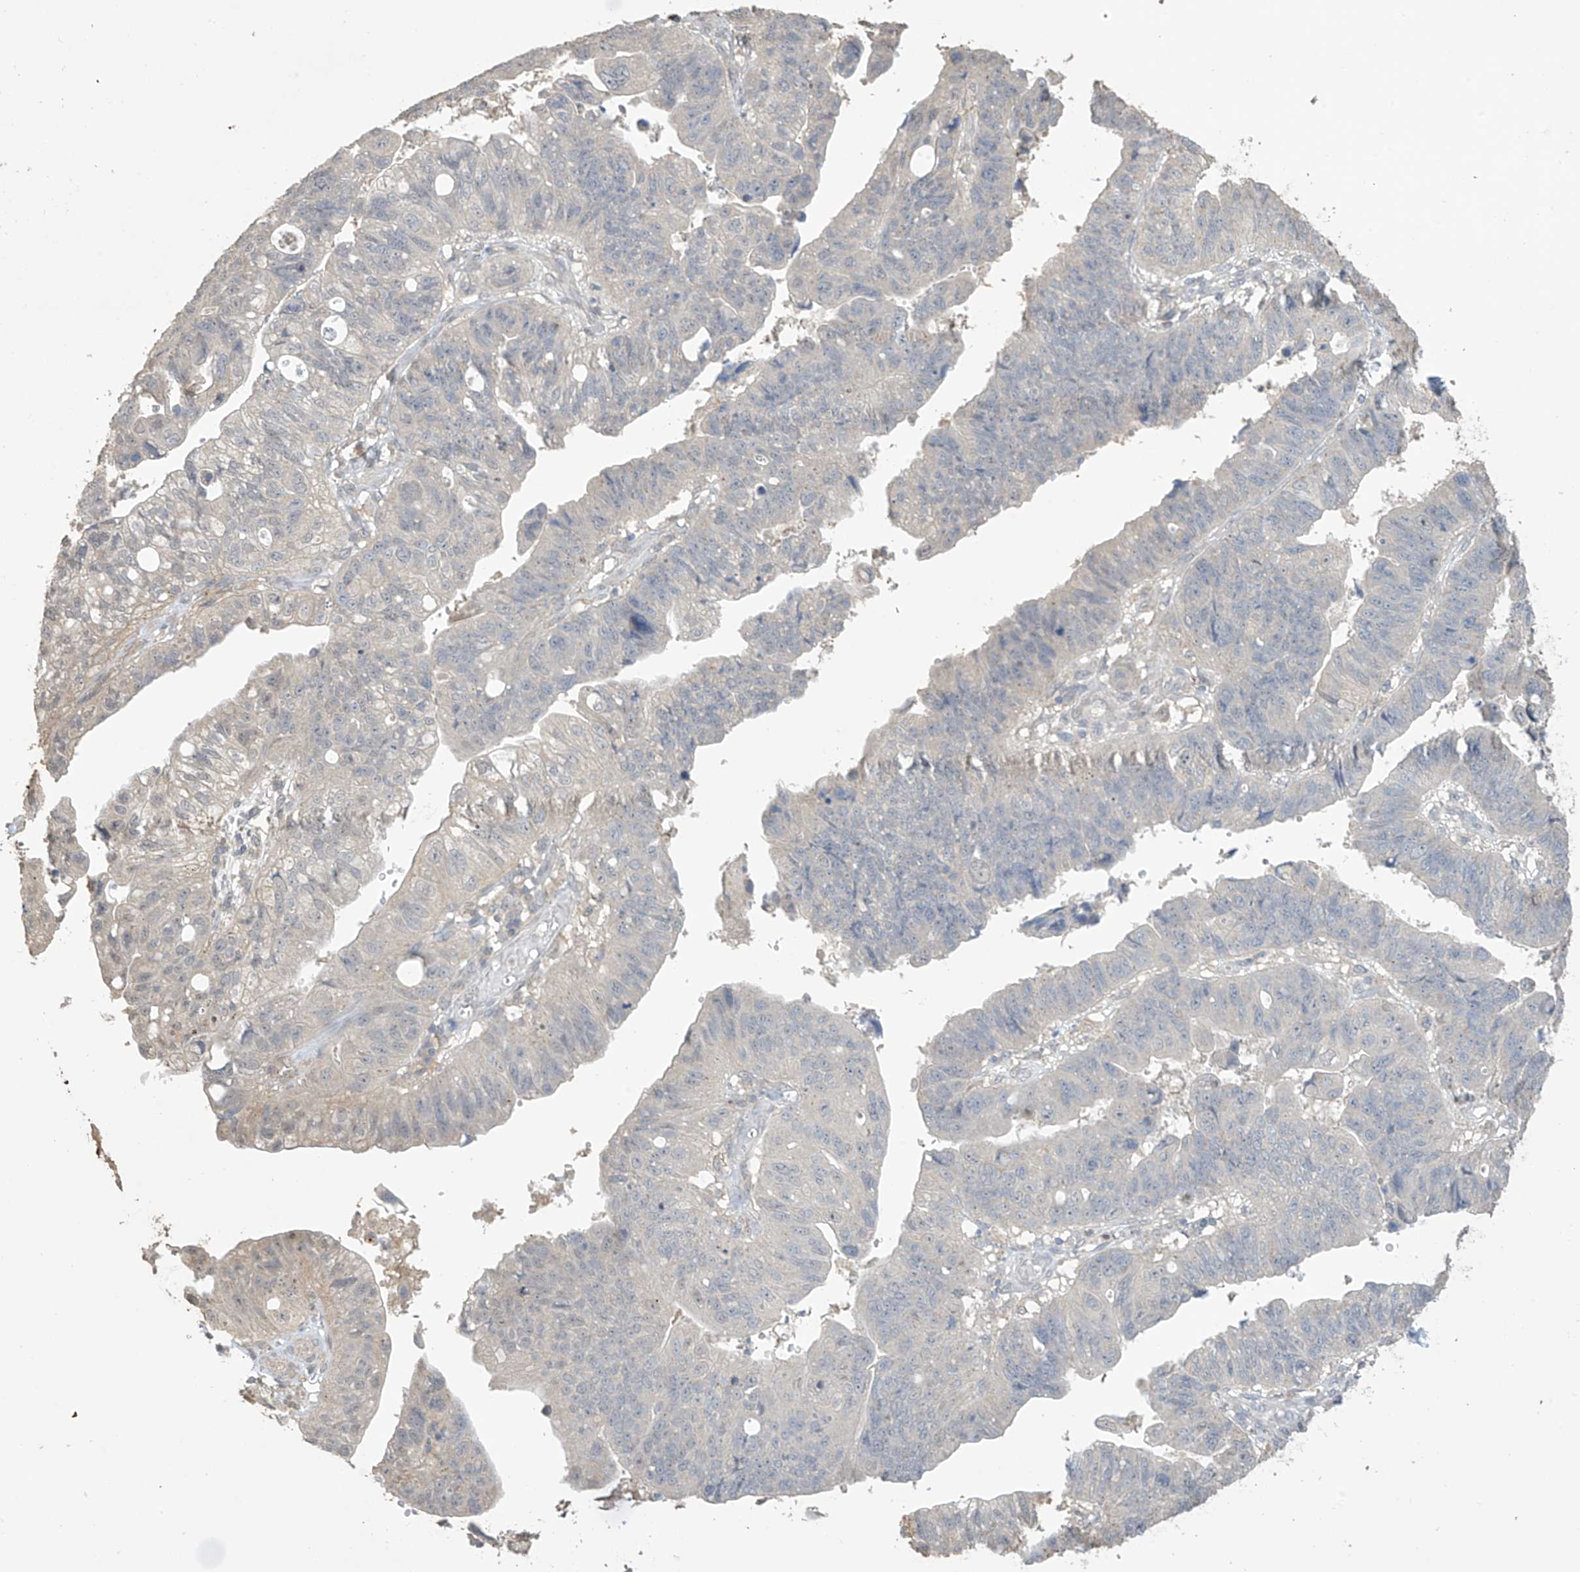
{"staining": {"intensity": "negative", "quantity": "none", "location": "none"}, "tissue": "stomach cancer", "cell_type": "Tumor cells", "image_type": "cancer", "snomed": [{"axis": "morphology", "description": "Adenocarcinoma, NOS"}, {"axis": "topography", "description": "Stomach"}], "caption": "Adenocarcinoma (stomach) was stained to show a protein in brown. There is no significant positivity in tumor cells. (Immunohistochemistry (ihc), brightfield microscopy, high magnification).", "gene": "SLFN14", "patient": {"sex": "male", "age": 59}}